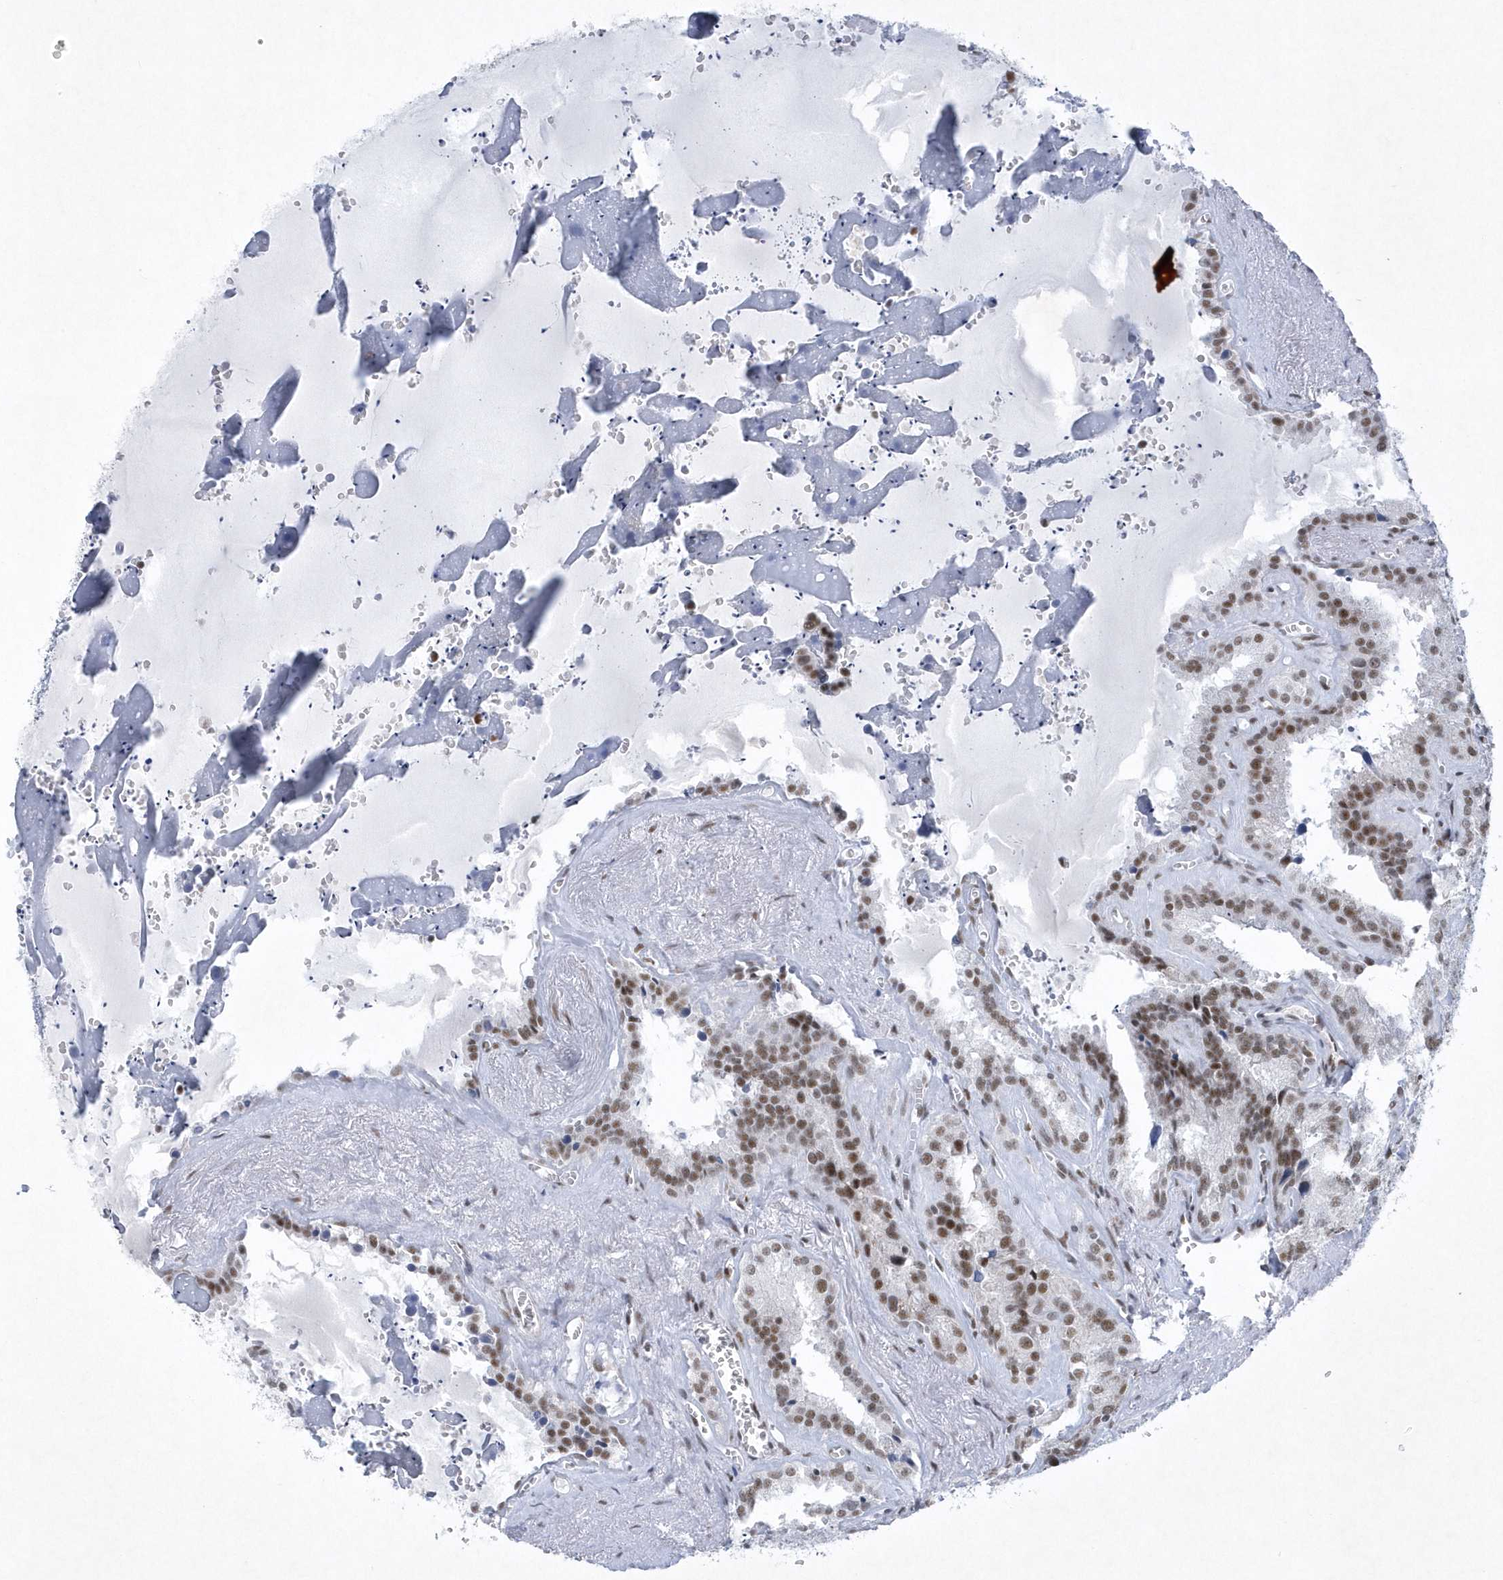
{"staining": {"intensity": "moderate", "quantity": "25%-75%", "location": "nuclear"}, "tissue": "seminal vesicle", "cell_type": "Glandular cells", "image_type": "normal", "snomed": [{"axis": "morphology", "description": "Normal tissue, NOS"}, {"axis": "topography", "description": "Prostate"}, {"axis": "topography", "description": "Seminal veicle"}], "caption": "Brown immunohistochemical staining in benign human seminal vesicle demonstrates moderate nuclear positivity in about 25%-75% of glandular cells.", "gene": "DCLRE1A", "patient": {"sex": "male", "age": 59}}